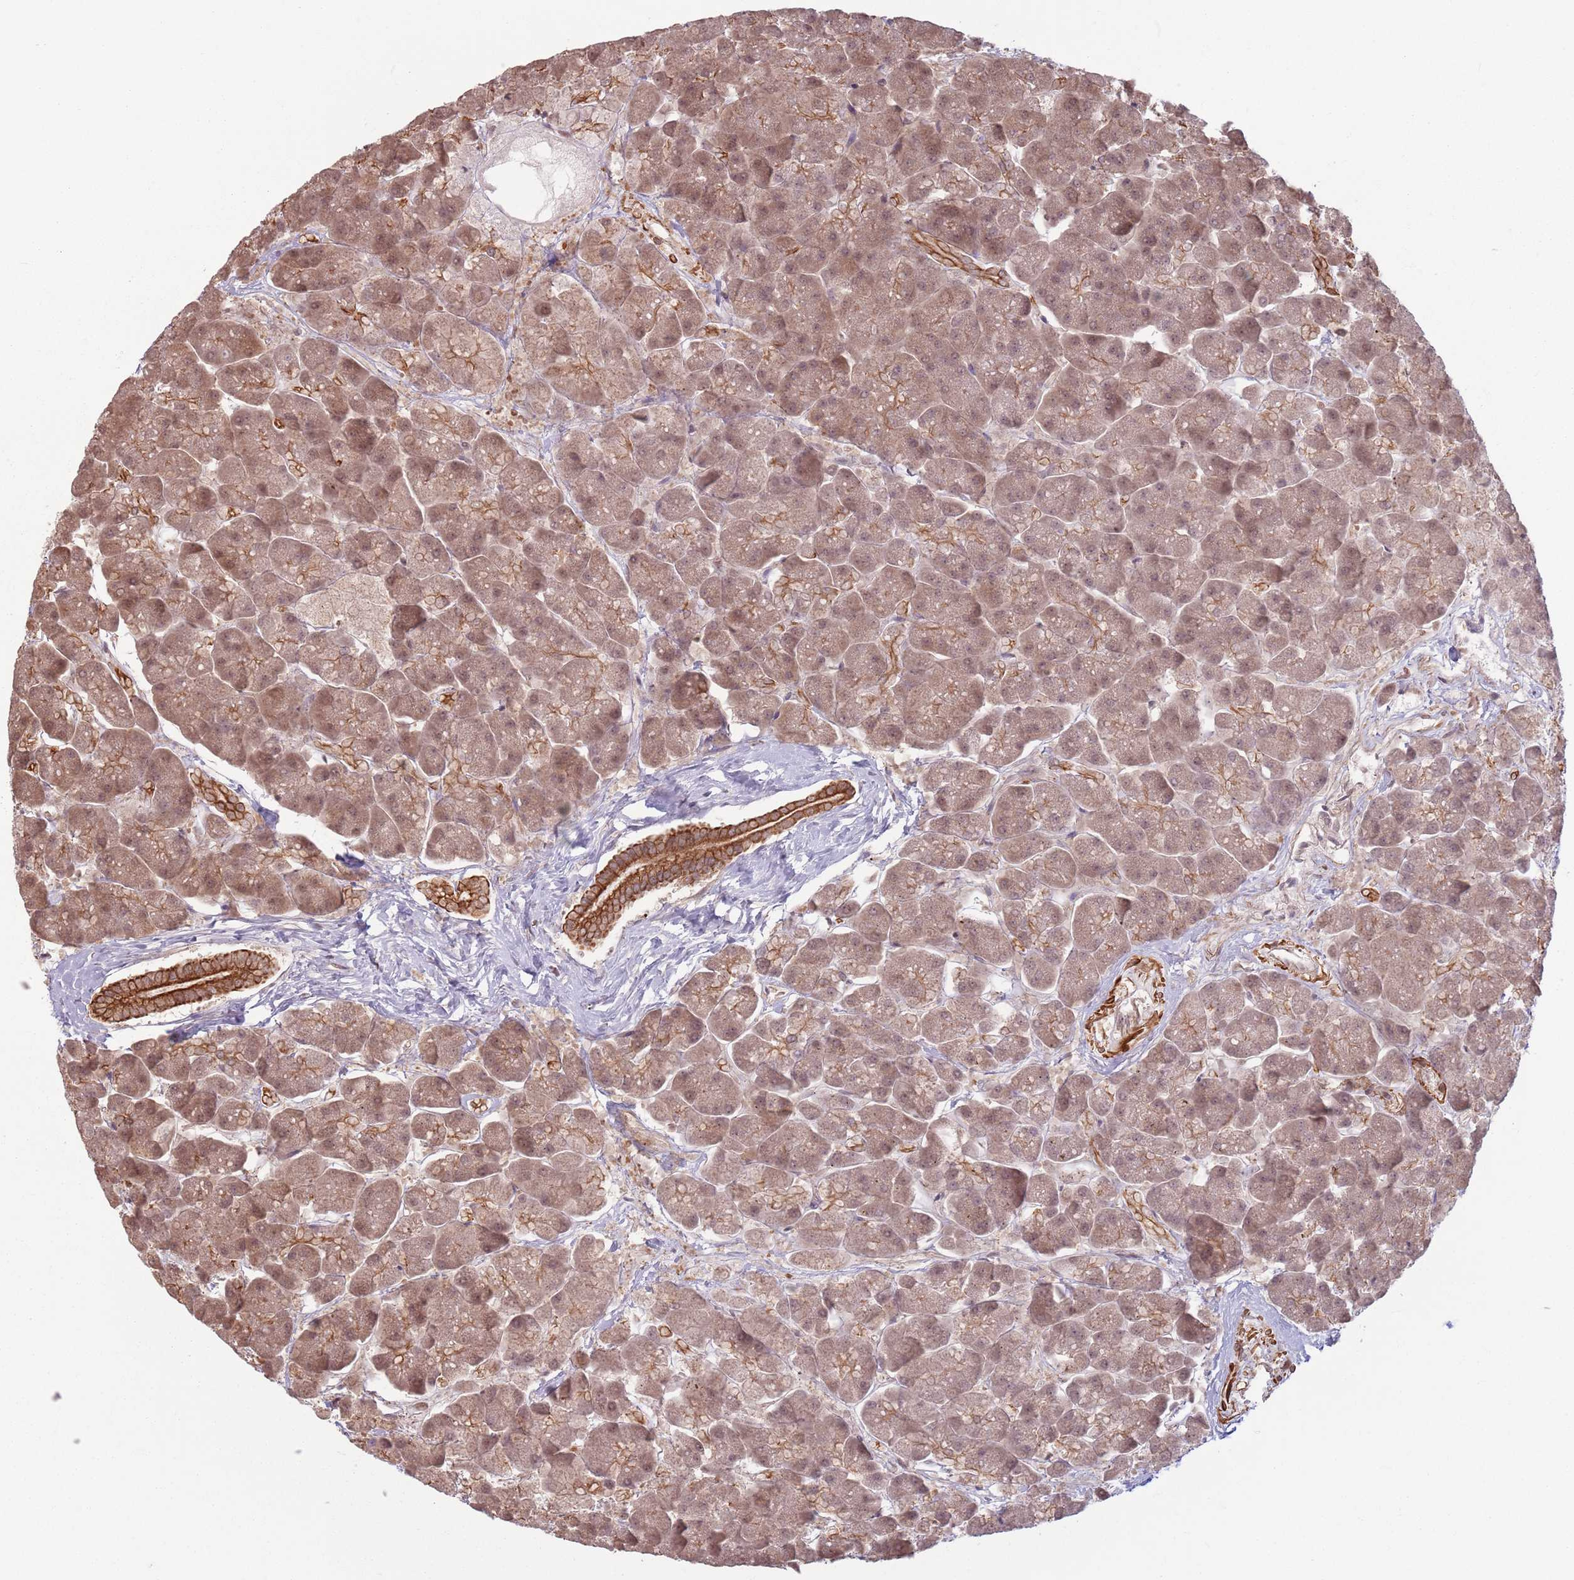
{"staining": {"intensity": "moderate", "quantity": ">75%", "location": "cytoplasmic/membranous"}, "tissue": "pancreas", "cell_type": "Exocrine glandular cells", "image_type": "normal", "snomed": [{"axis": "morphology", "description": "Normal tissue, NOS"}, {"axis": "topography", "description": "Pancreas"}, {"axis": "topography", "description": "Peripheral nerve tissue"}], "caption": "Pancreas stained with a brown dye reveals moderate cytoplasmic/membranous positive staining in approximately >75% of exocrine glandular cells.", "gene": "CCDC154", "patient": {"sex": "male", "age": 54}}